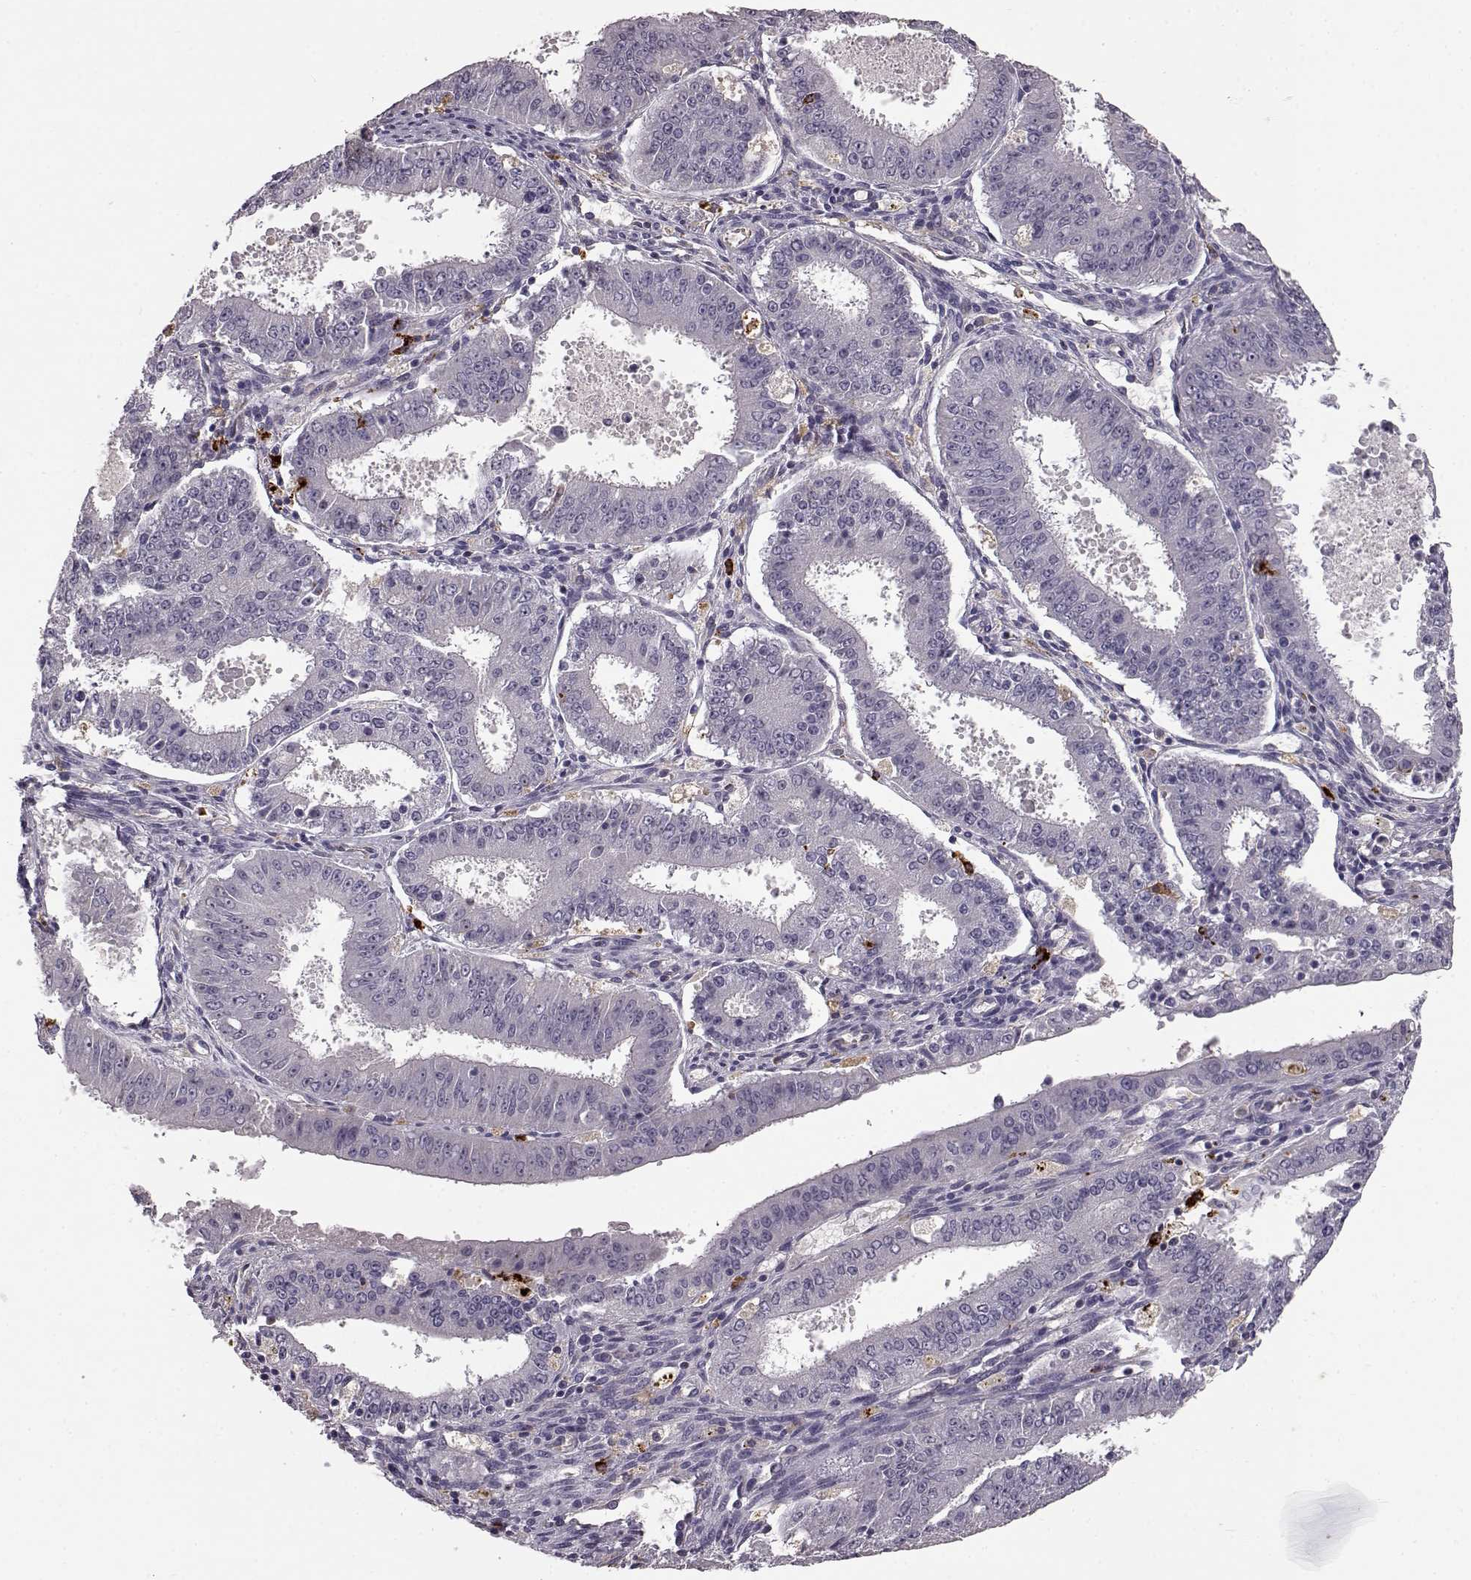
{"staining": {"intensity": "negative", "quantity": "none", "location": "none"}, "tissue": "ovarian cancer", "cell_type": "Tumor cells", "image_type": "cancer", "snomed": [{"axis": "morphology", "description": "Carcinoma, endometroid"}, {"axis": "topography", "description": "Ovary"}], "caption": "An image of human ovarian endometroid carcinoma is negative for staining in tumor cells.", "gene": "CCNF", "patient": {"sex": "female", "age": 42}}